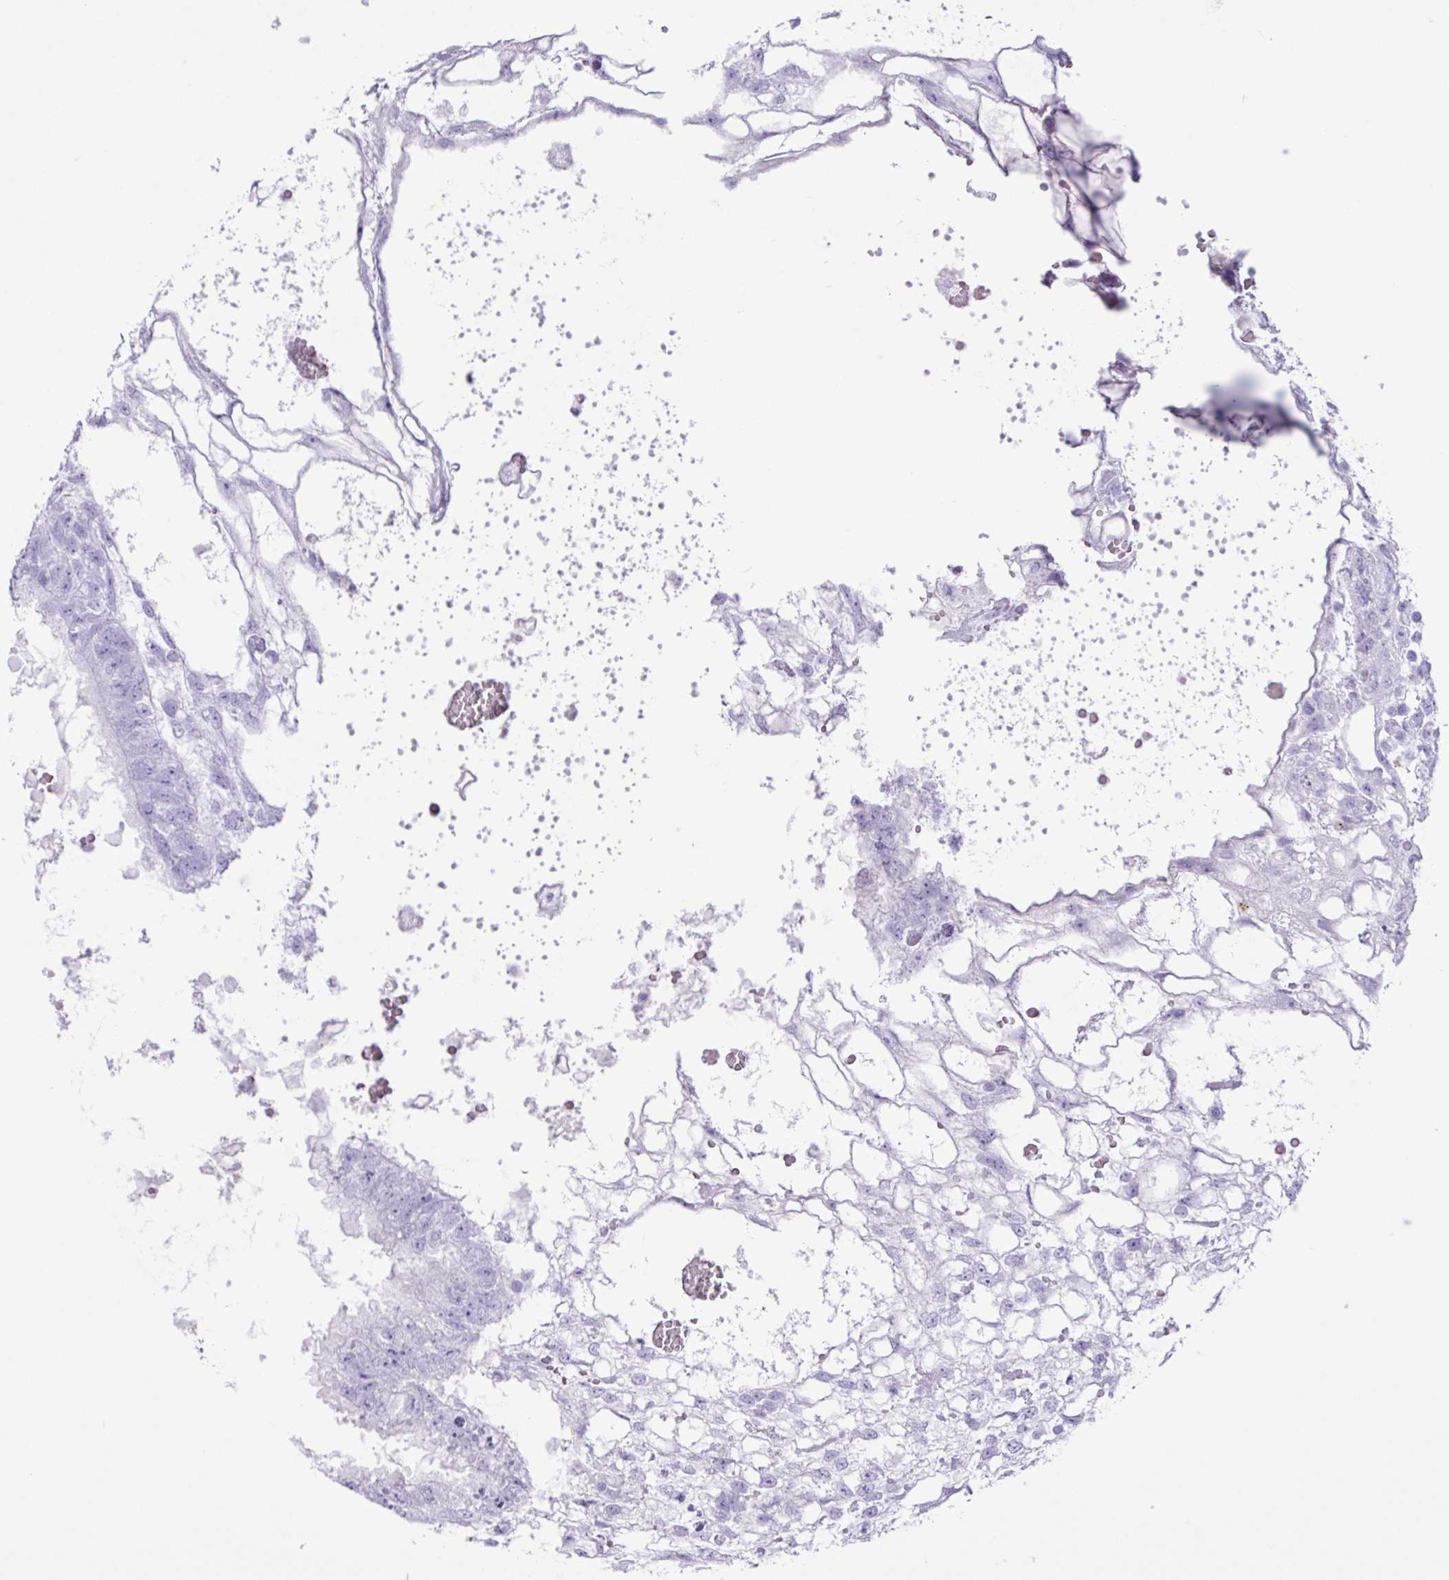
{"staining": {"intensity": "negative", "quantity": "none", "location": "none"}, "tissue": "testis cancer", "cell_type": "Tumor cells", "image_type": "cancer", "snomed": [{"axis": "morphology", "description": "Normal tissue, NOS"}, {"axis": "morphology", "description": "Carcinoma, Embryonal, NOS"}, {"axis": "topography", "description": "Testis"}], "caption": "This micrograph is of testis cancer stained with IHC to label a protein in brown with the nuclei are counter-stained blue. There is no staining in tumor cells.", "gene": "CKMT2", "patient": {"sex": "male", "age": 32}}